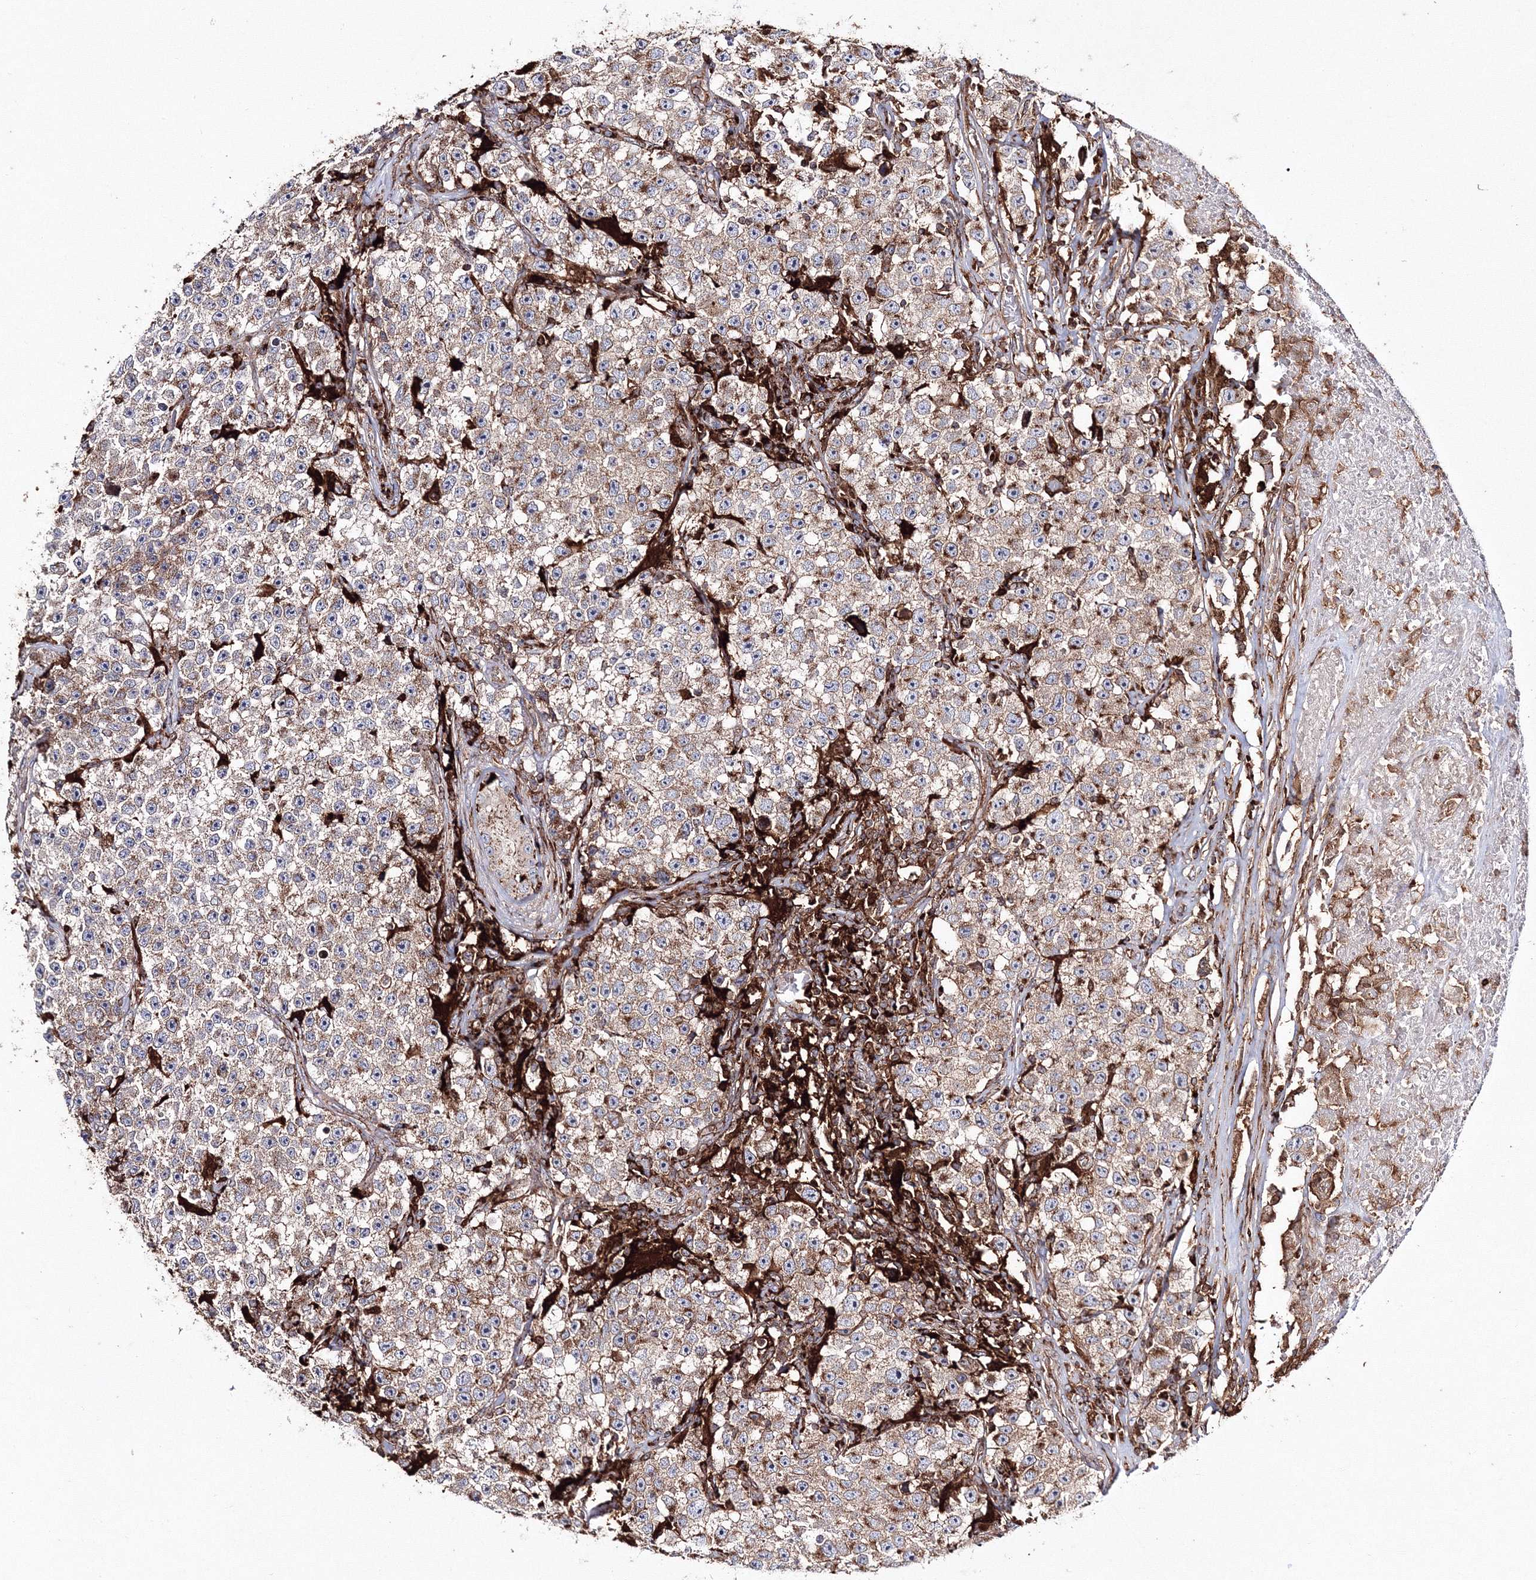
{"staining": {"intensity": "weak", "quantity": "25%-75%", "location": "cytoplasmic/membranous"}, "tissue": "testis cancer", "cell_type": "Tumor cells", "image_type": "cancer", "snomed": [{"axis": "morphology", "description": "Seminoma, NOS"}, {"axis": "topography", "description": "Testis"}], "caption": "DAB (3,3'-diaminobenzidine) immunohistochemical staining of testis cancer demonstrates weak cytoplasmic/membranous protein positivity in approximately 25%-75% of tumor cells. (Brightfield microscopy of DAB IHC at high magnification).", "gene": "ARCN1", "patient": {"sex": "male", "age": 22}}